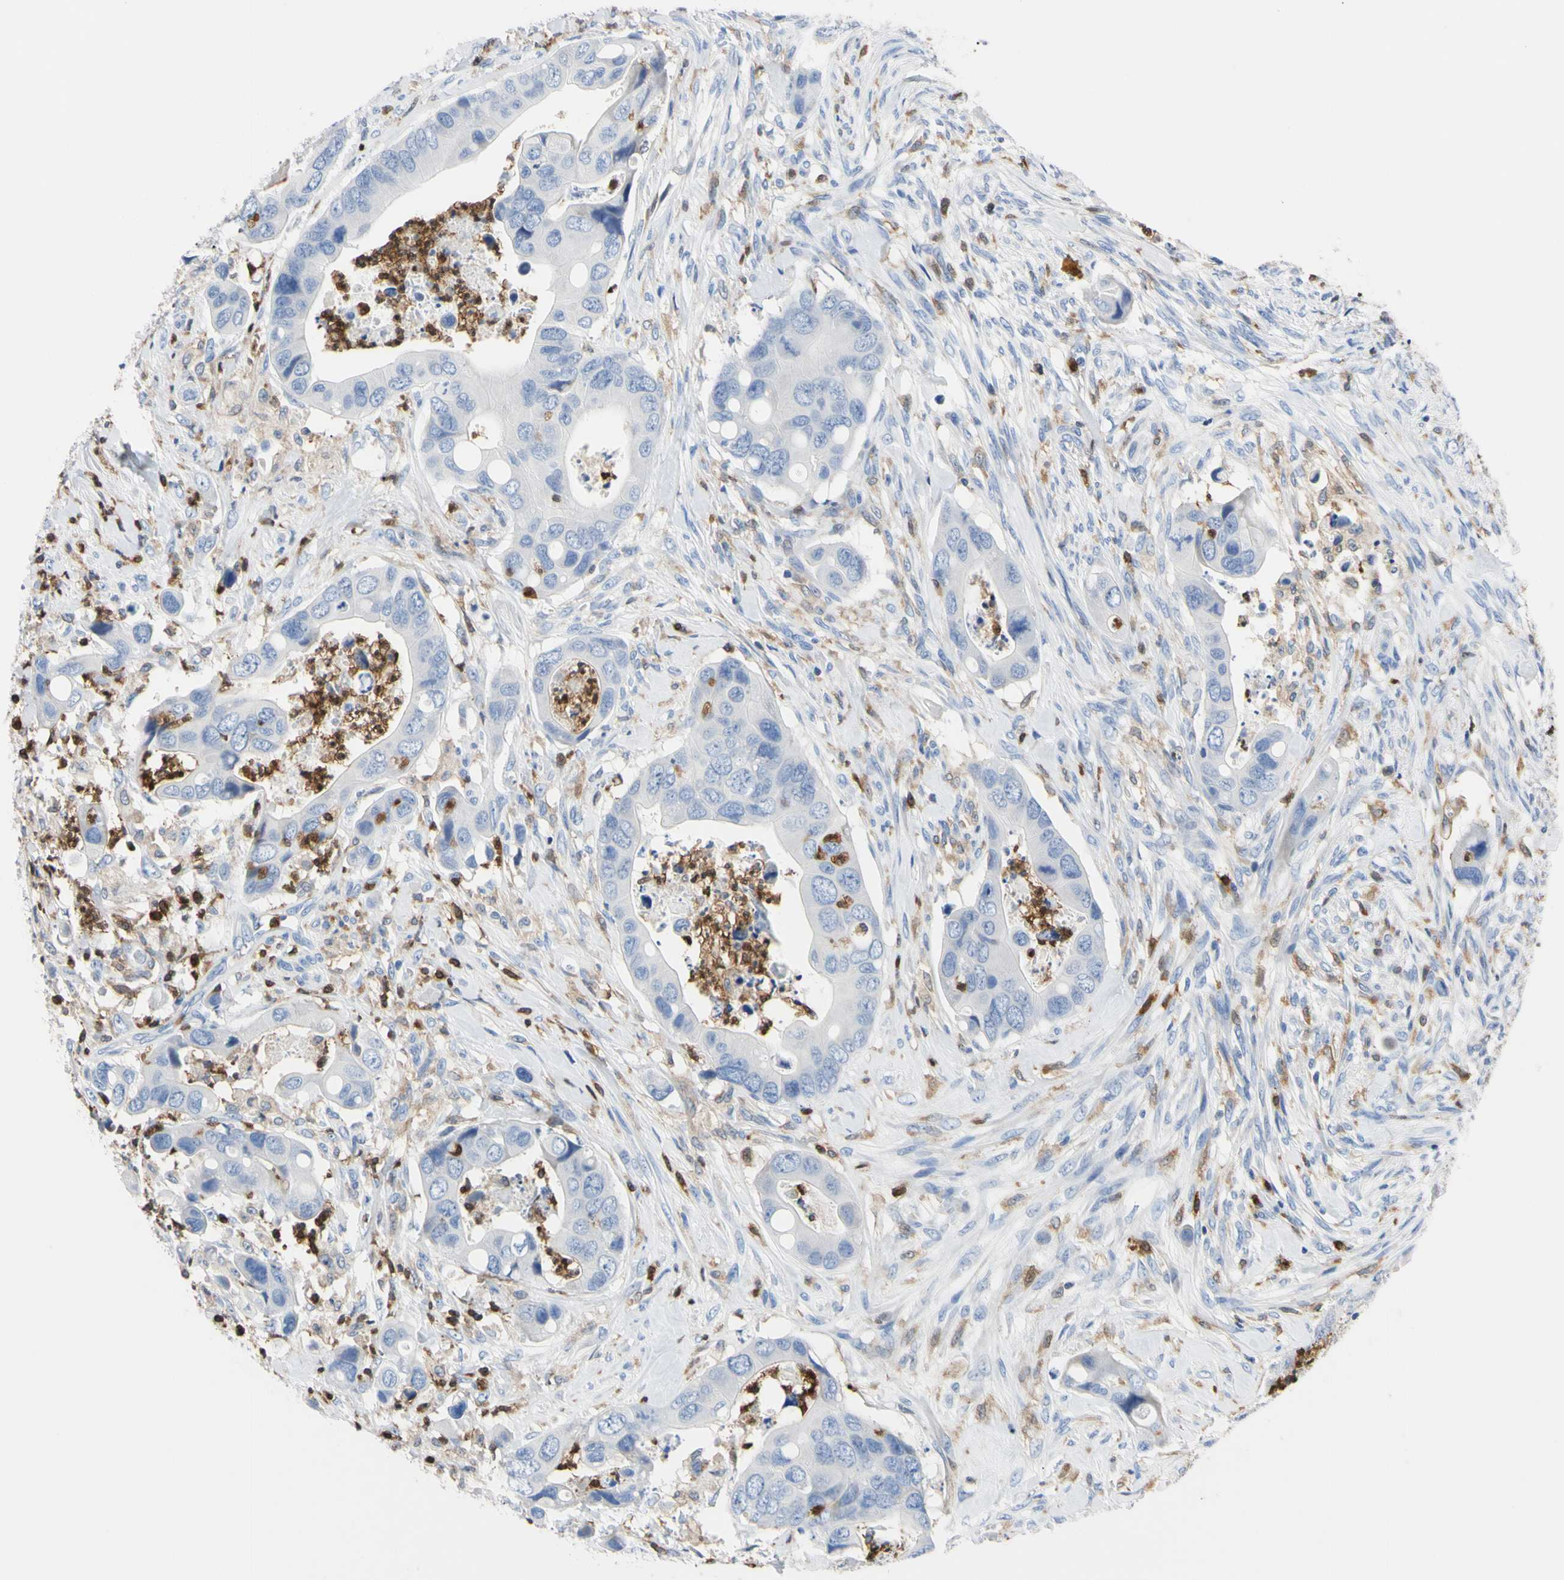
{"staining": {"intensity": "negative", "quantity": "none", "location": "none"}, "tissue": "colorectal cancer", "cell_type": "Tumor cells", "image_type": "cancer", "snomed": [{"axis": "morphology", "description": "Adenocarcinoma, NOS"}, {"axis": "topography", "description": "Rectum"}], "caption": "This is a micrograph of IHC staining of colorectal adenocarcinoma, which shows no expression in tumor cells. (DAB (3,3'-diaminobenzidine) IHC visualized using brightfield microscopy, high magnification).", "gene": "NCF4", "patient": {"sex": "female", "age": 57}}